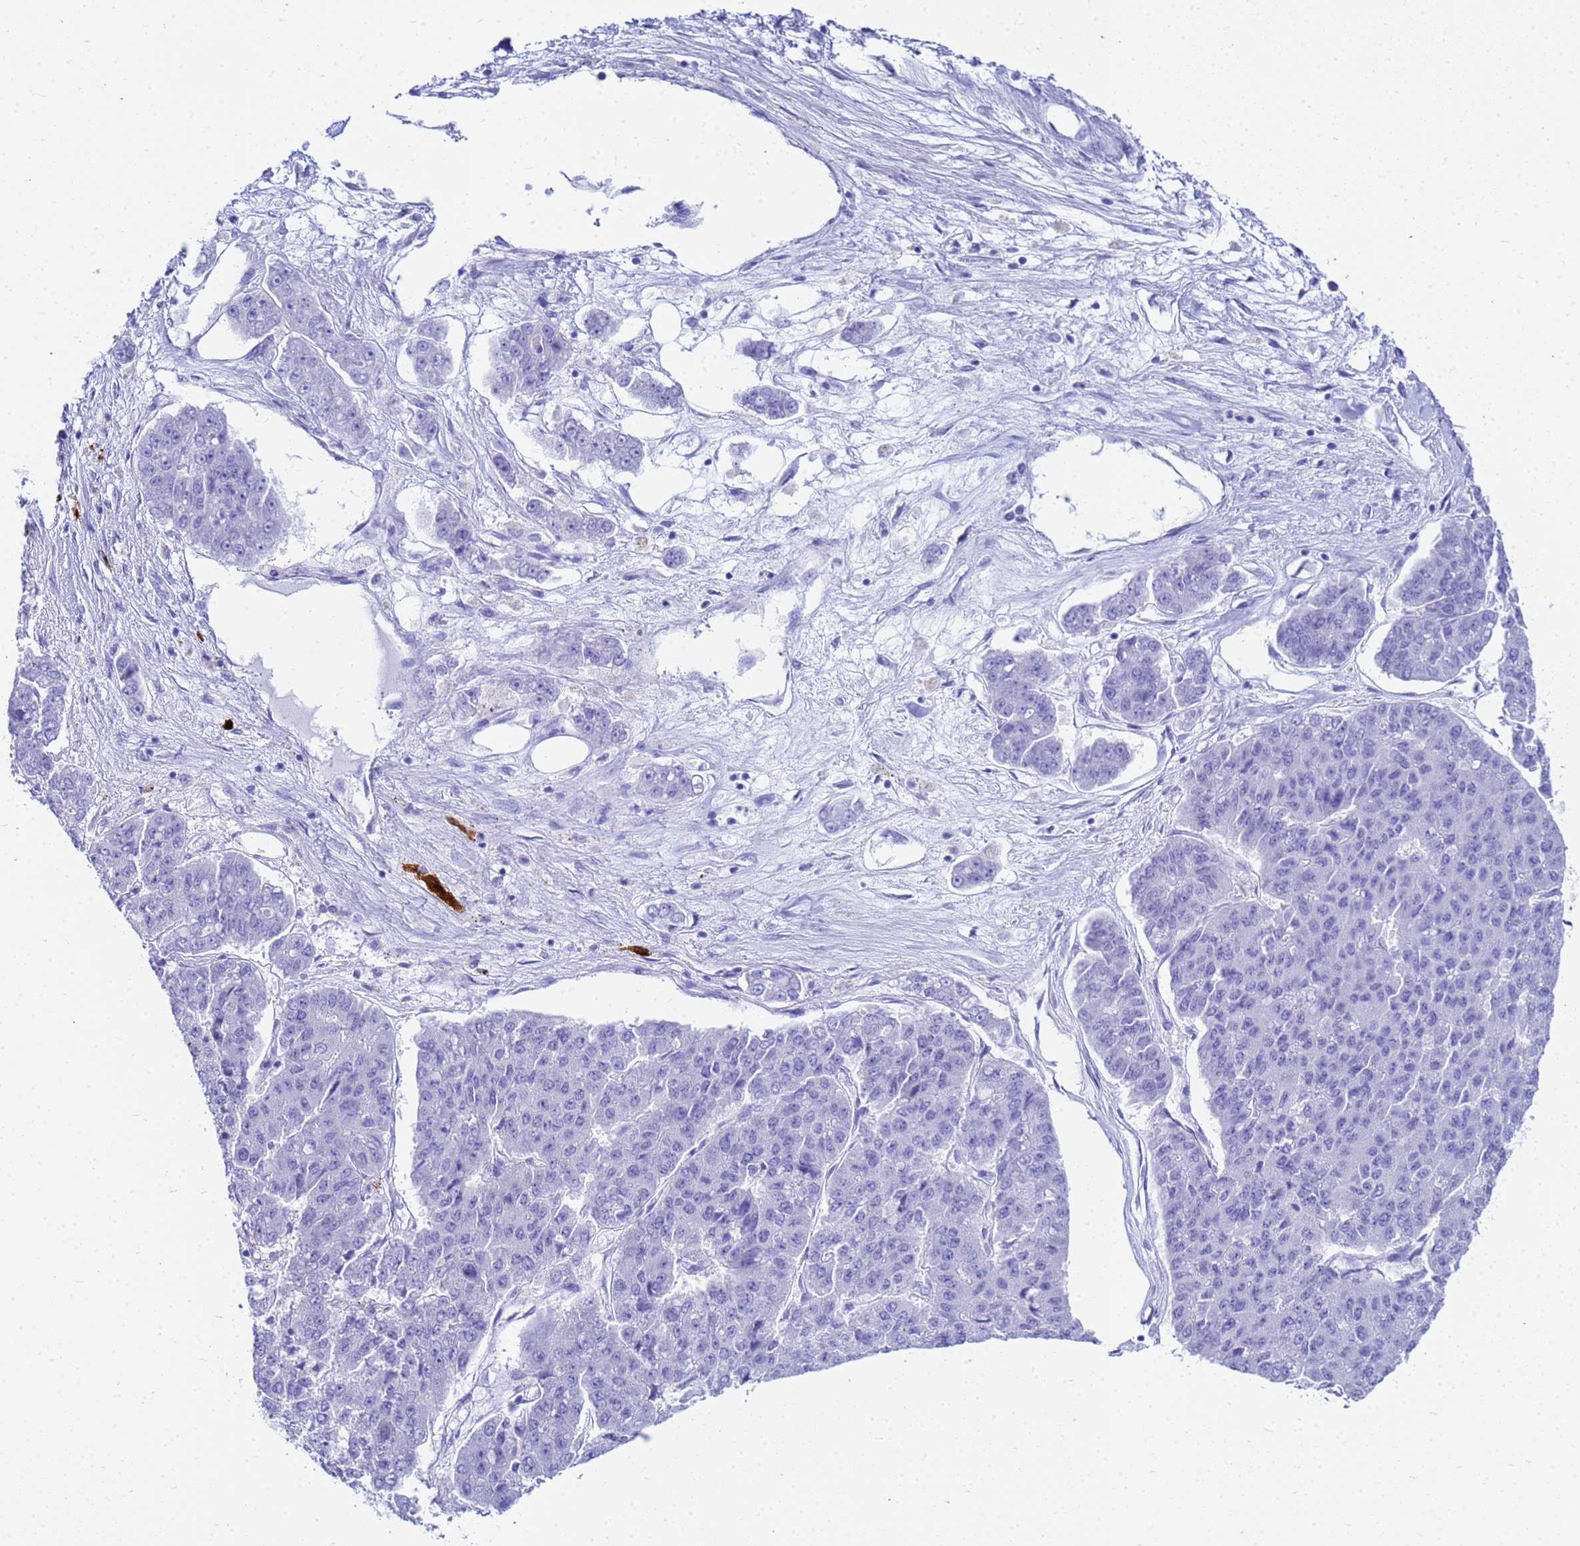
{"staining": {"intensity": "negative", "quantity": "none", "location": "none"}, "tissue": "pancreatic cancer", "cell_type": "Tumor cells", "image_type": "cancer", "snomed": [{"axis": "morphology", "description": "Adenocarcinoma, NOS"}, {"axis": "topography", "description": "Pancreas"}], "caption": "This is an IHC photomicrograph of pancreatic cancer (adenocarcinoma). There is no positivity in tumor cells.", "gene": "CKB", "patient": {"sex": "male", "age": 50}}